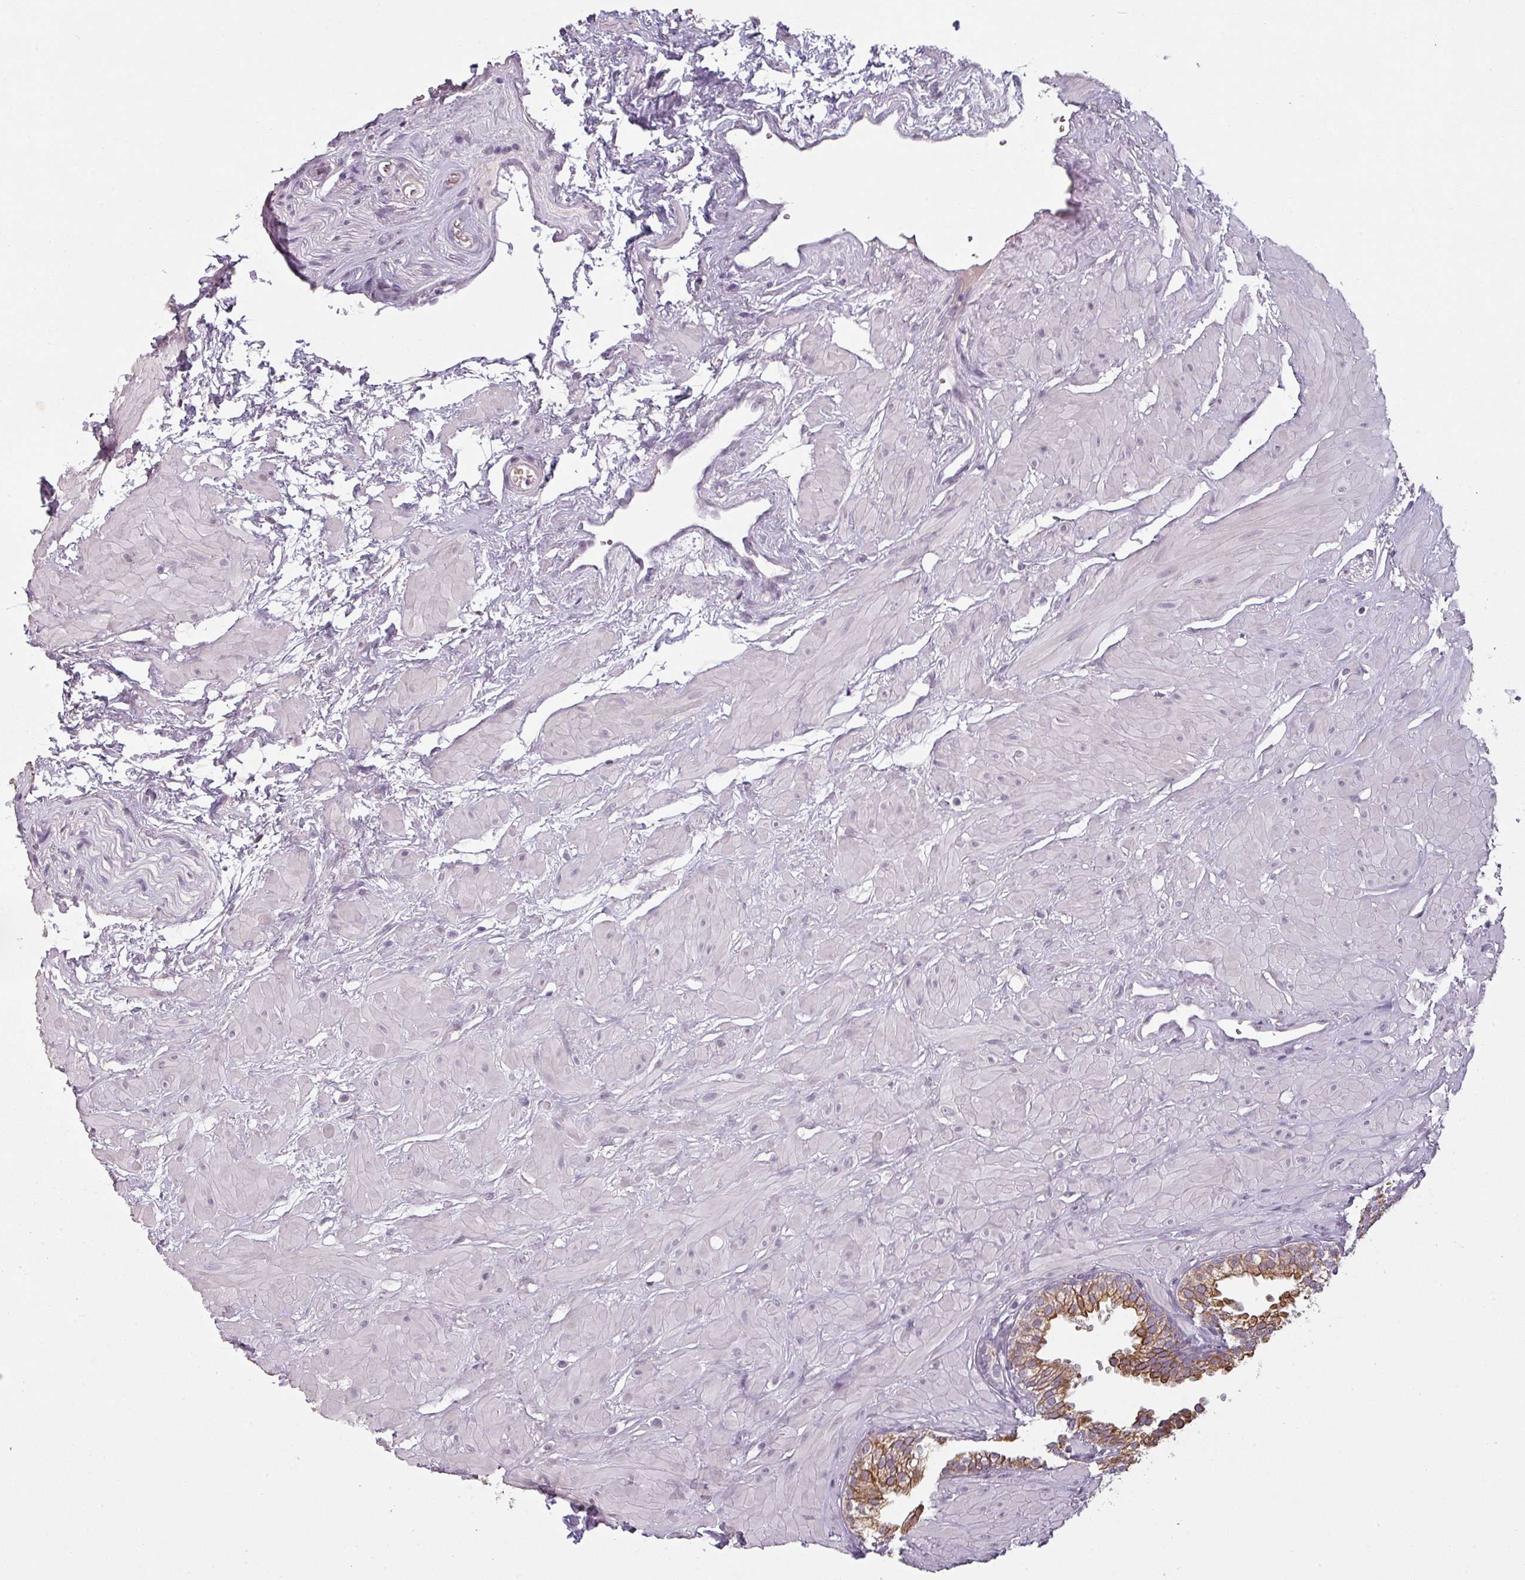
{"staining": {"intensity": "weak", "quantity": "25%-75%", "location": "cytoplasmic/membranous"}, "tissue": "prostate", "cell_type": "Glandular cells", "image_type": "normal", "snomed": [{"axis": "morphology", "description": "Normal tissue, NOS"}, {"axis": "topography", "description": "Prostate"}, {"axis": "topography", "description": "Peripheral nerve tissue"}], "caption": "Weak cytoplasmic/membranous staining is identified in about 25%-75% of glandular cells in normal prostate.", "gene": "LYPLA1", "patient": {"sex": "male", "age": 55}}